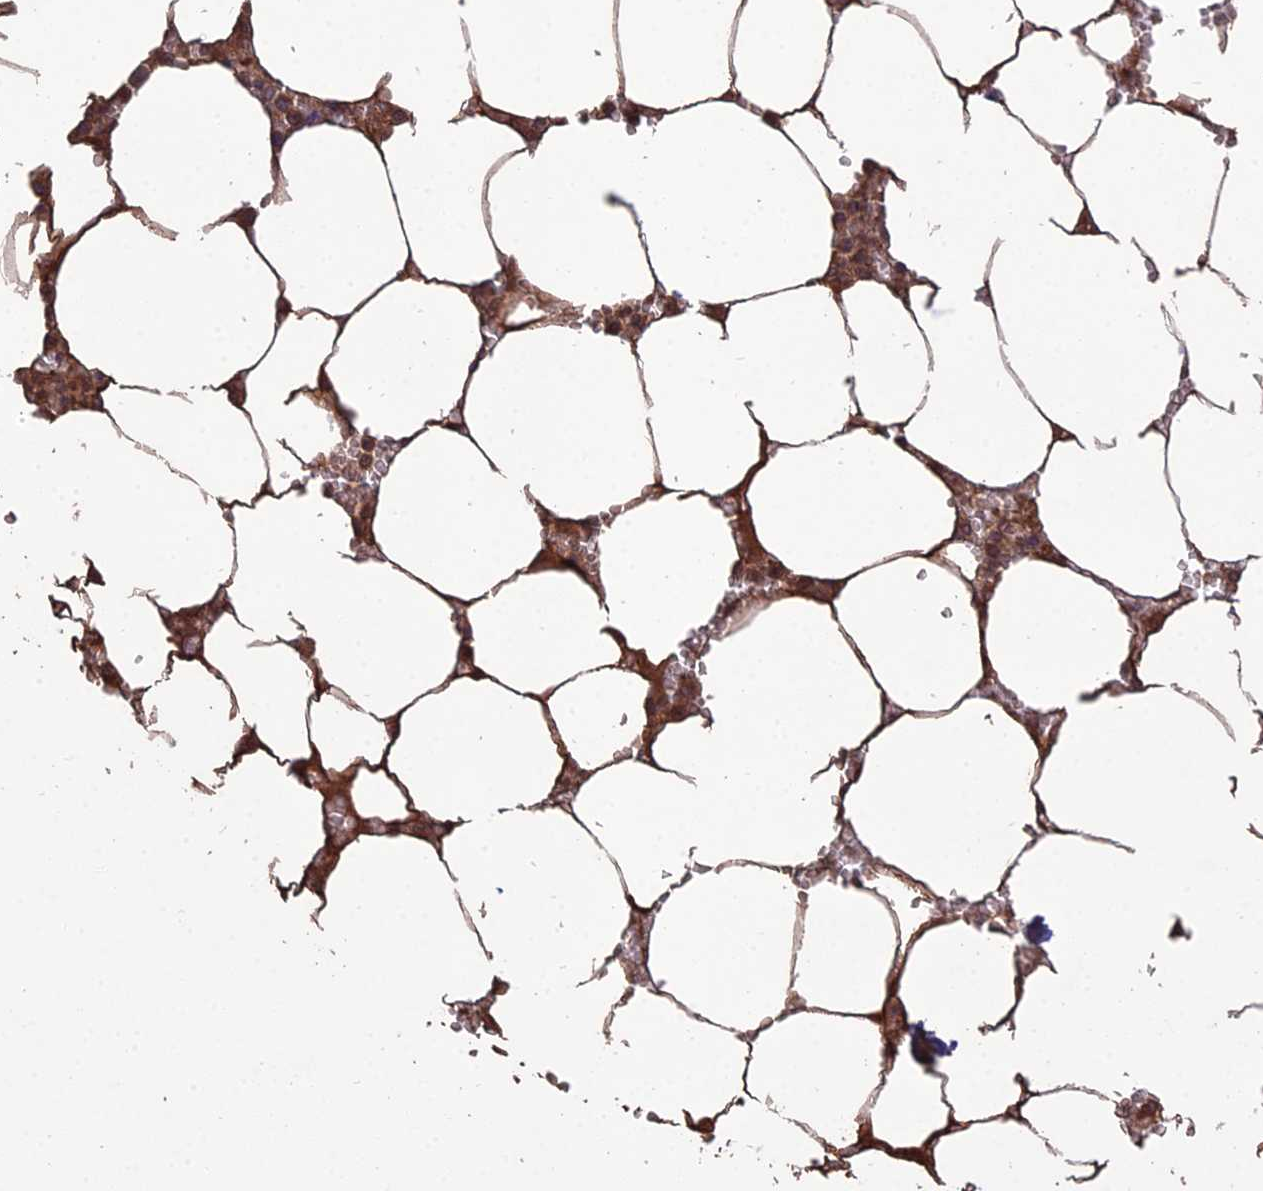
{"staining": {"intensity": "moderate", "quantity": "<25%", "location": "cytoplasmic/membranous"}, "tissue": "bone marrow", "cell_type": "Hematopoietic cells", "image_type": "normal", "snomed": [{"axis": "morphology", "description": "Normal tissue, NOS"}, {"axis": "topography", "description": "Bone marrow"}], "caption": "An IHC image of normal tissue is shown. Protein staining in brown shows moderate cytoplasmic/membranous positivity in bone marrow within hematopoietic cells.", "gene": "ATP6V0A2", "patient": {"sex": "male", "age": 70}}